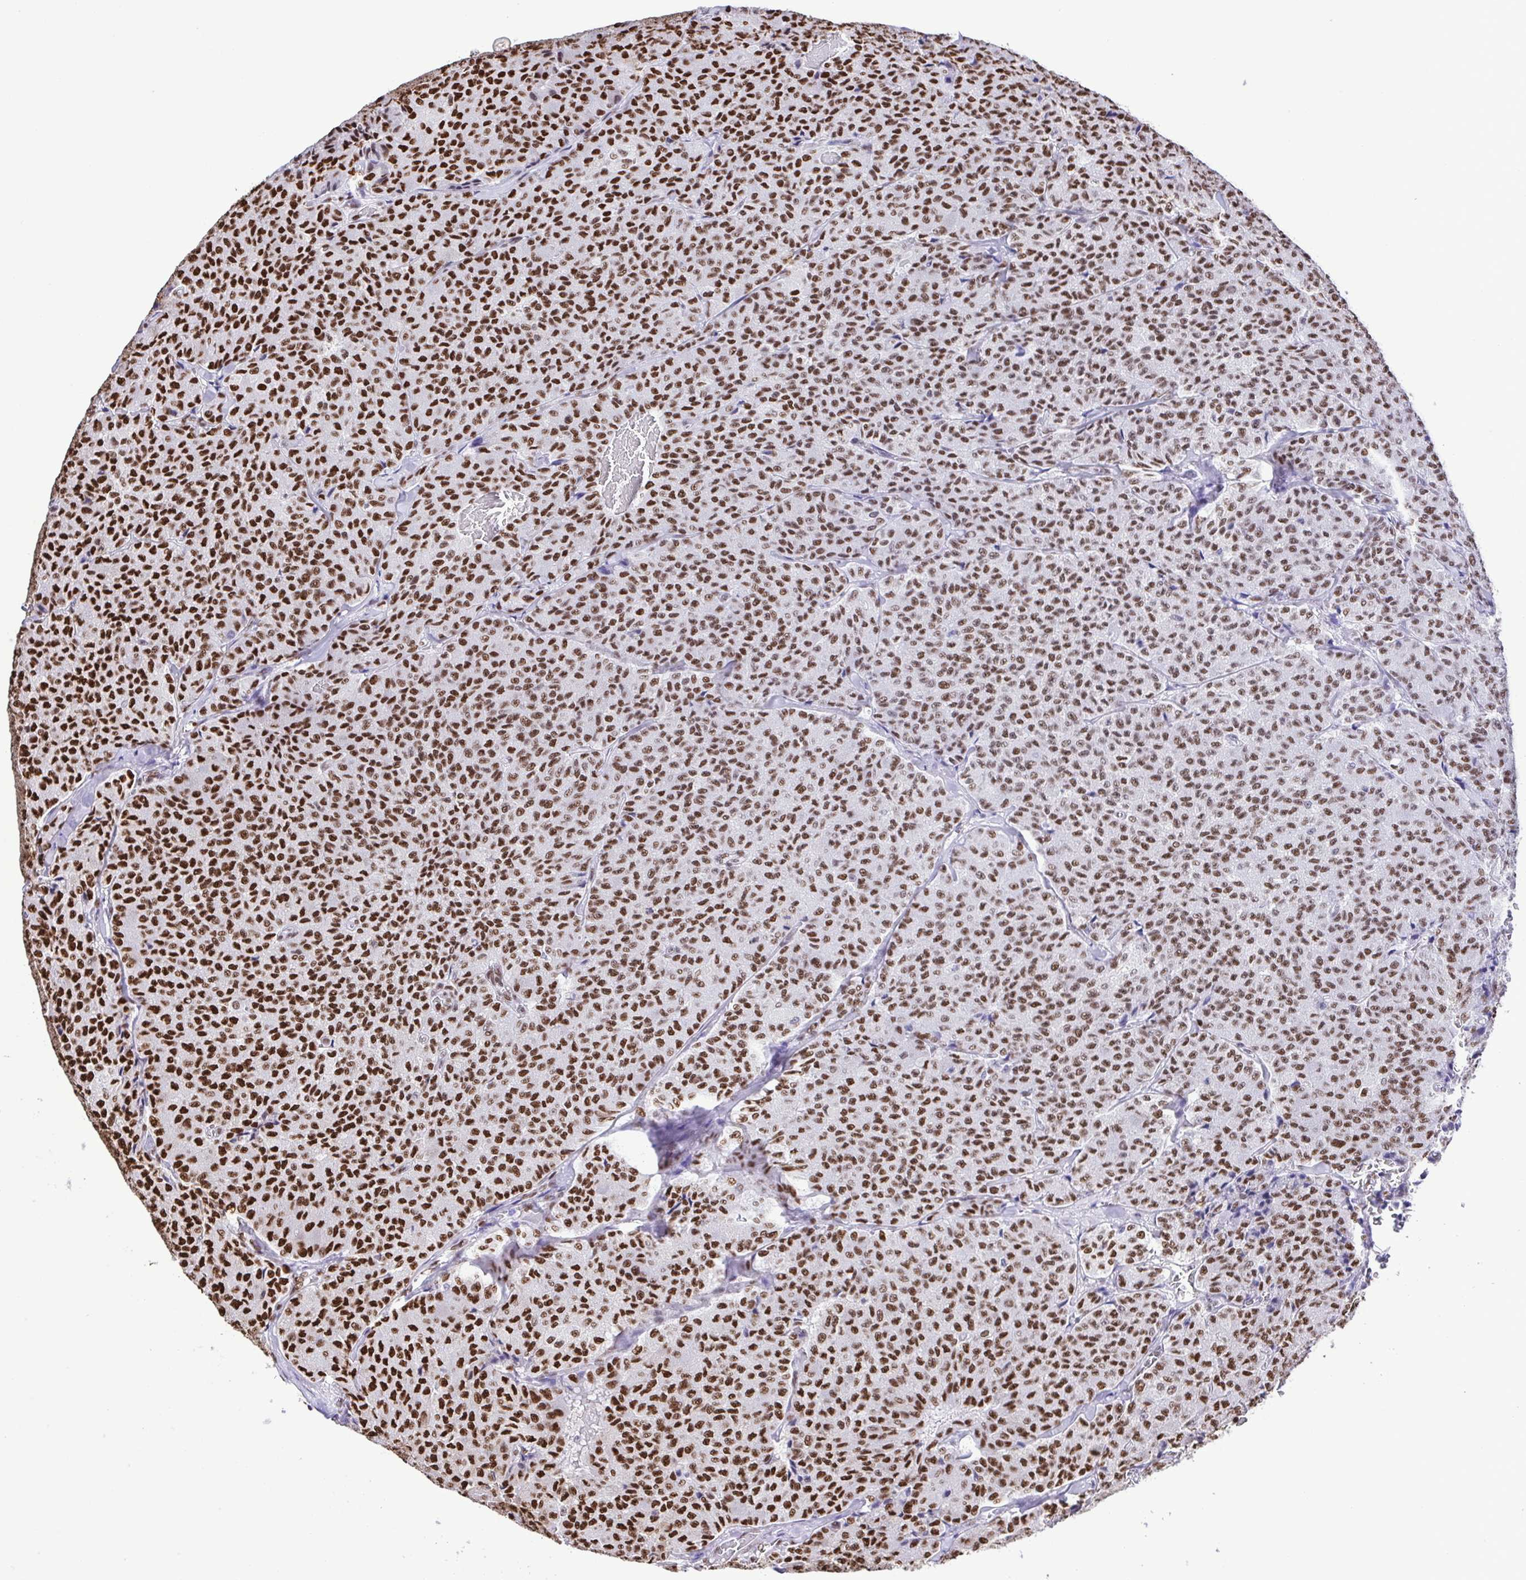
{"staining": {"intensity": "strong", "quantity": ">75%", "location": "nuclear"}, "tissue": "carcinoid", "cell_type": "Tumor cells", "image_type": "cancer", "snomed": [{"axis": "morphology", "description": "Carcinoid, malignant, NOS"}, {"axis": "topography", "description": "Lung"}], "caption": "High-magnification brightfield microscopy of carcinoid (malignant) stained with DAB (3,3'-diaminobenzidine) (brown) and counterstained with hematoxylin (blue). tumor cells exhibit strong nuclear staining is identified in approximately>75% of cells.", "gene": "TRIM28", "patient": {"sex": "male", "age": 71}}